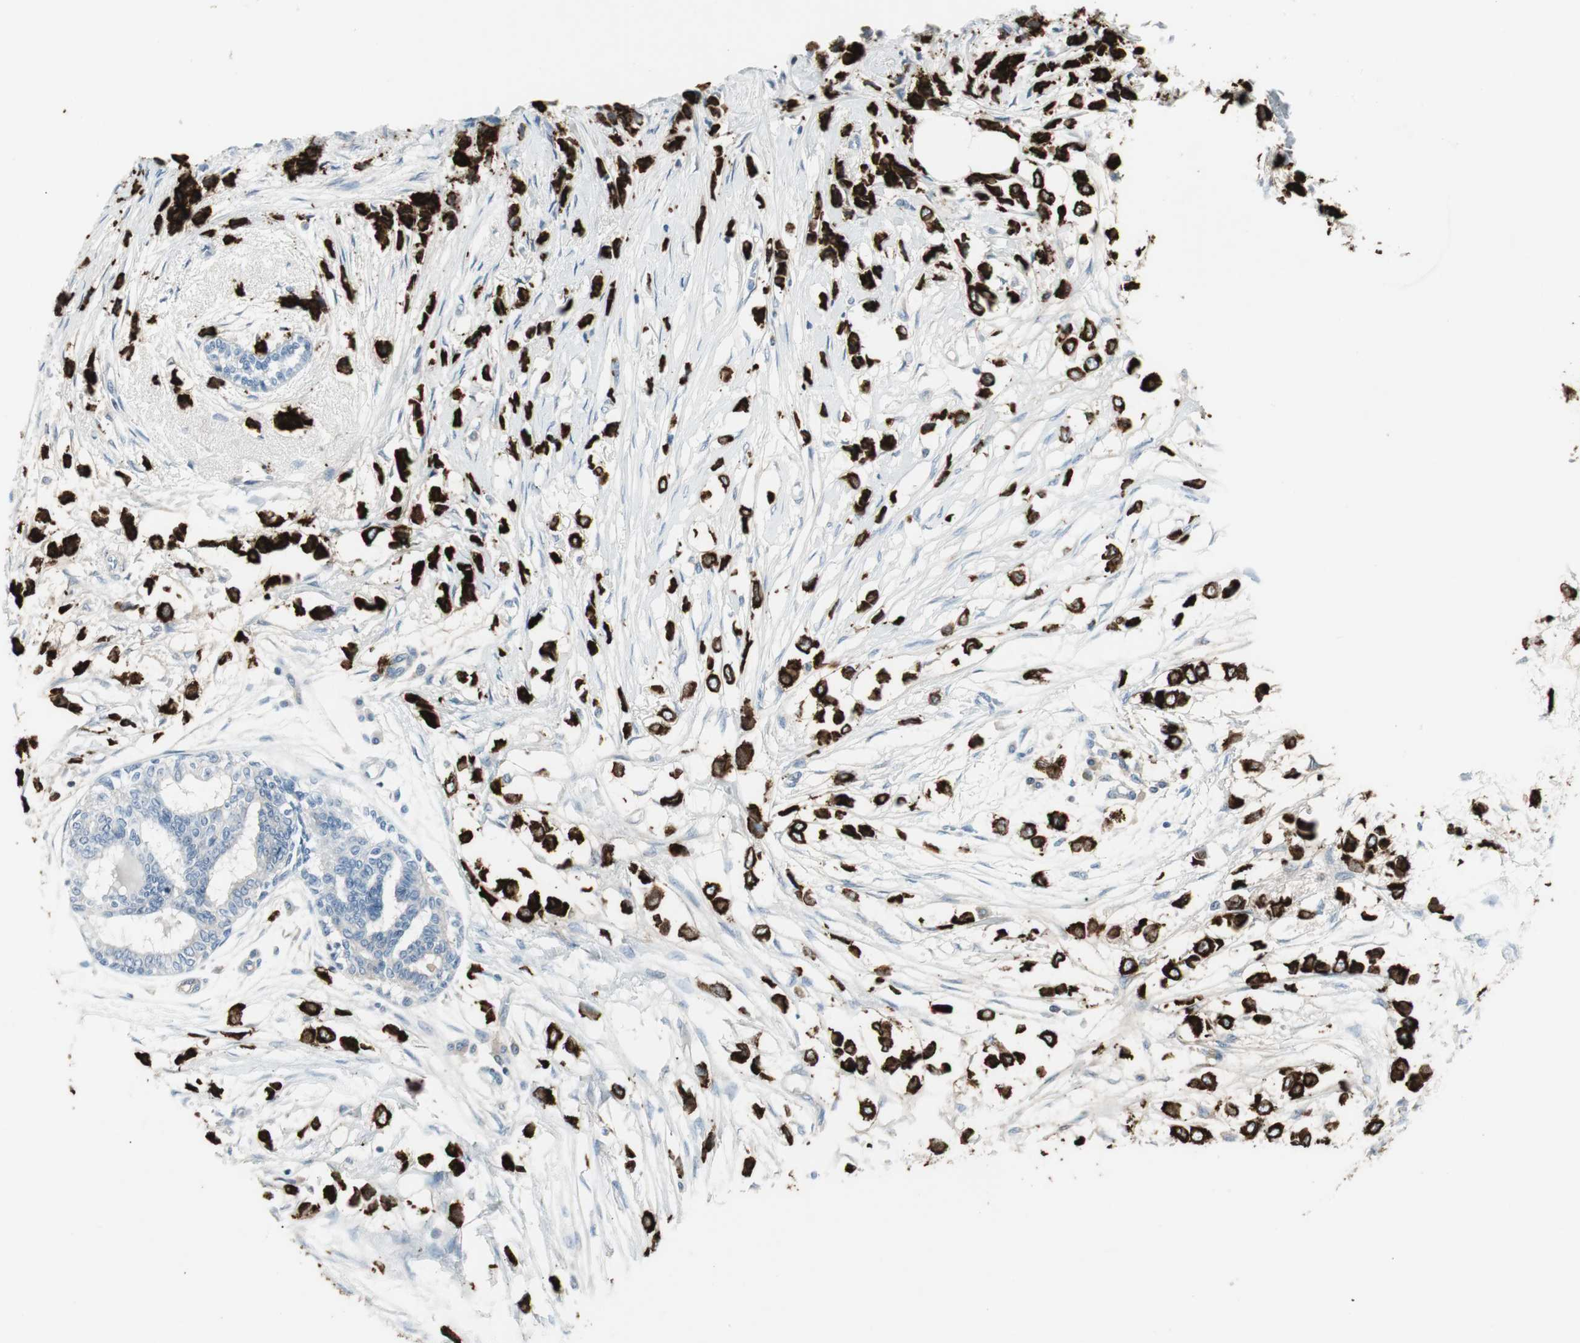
{"staining": {"intensity": "strong", "quantity": ">75%", "location": "cytoplasmic/membranous"}, "tissue": "breast cancer", "cell_type": "Tumor cells", "image_type": "cancer", "snomed": [{"axis": "morphology", "description": "Lobular carcinoma"}, {"axis": "topography", "description": "Breast"}], "caption": "This micrograph displays lobular carcinoma (breast) stained with immunohistochemistry to label a protein in brown. The cytoplasmic/membranous of tumor cells show strong positivity for the protein. Nuclei are counter-stained blue.", "gene": "AGR2", "patient": {"sex": "female", "age": 51}}